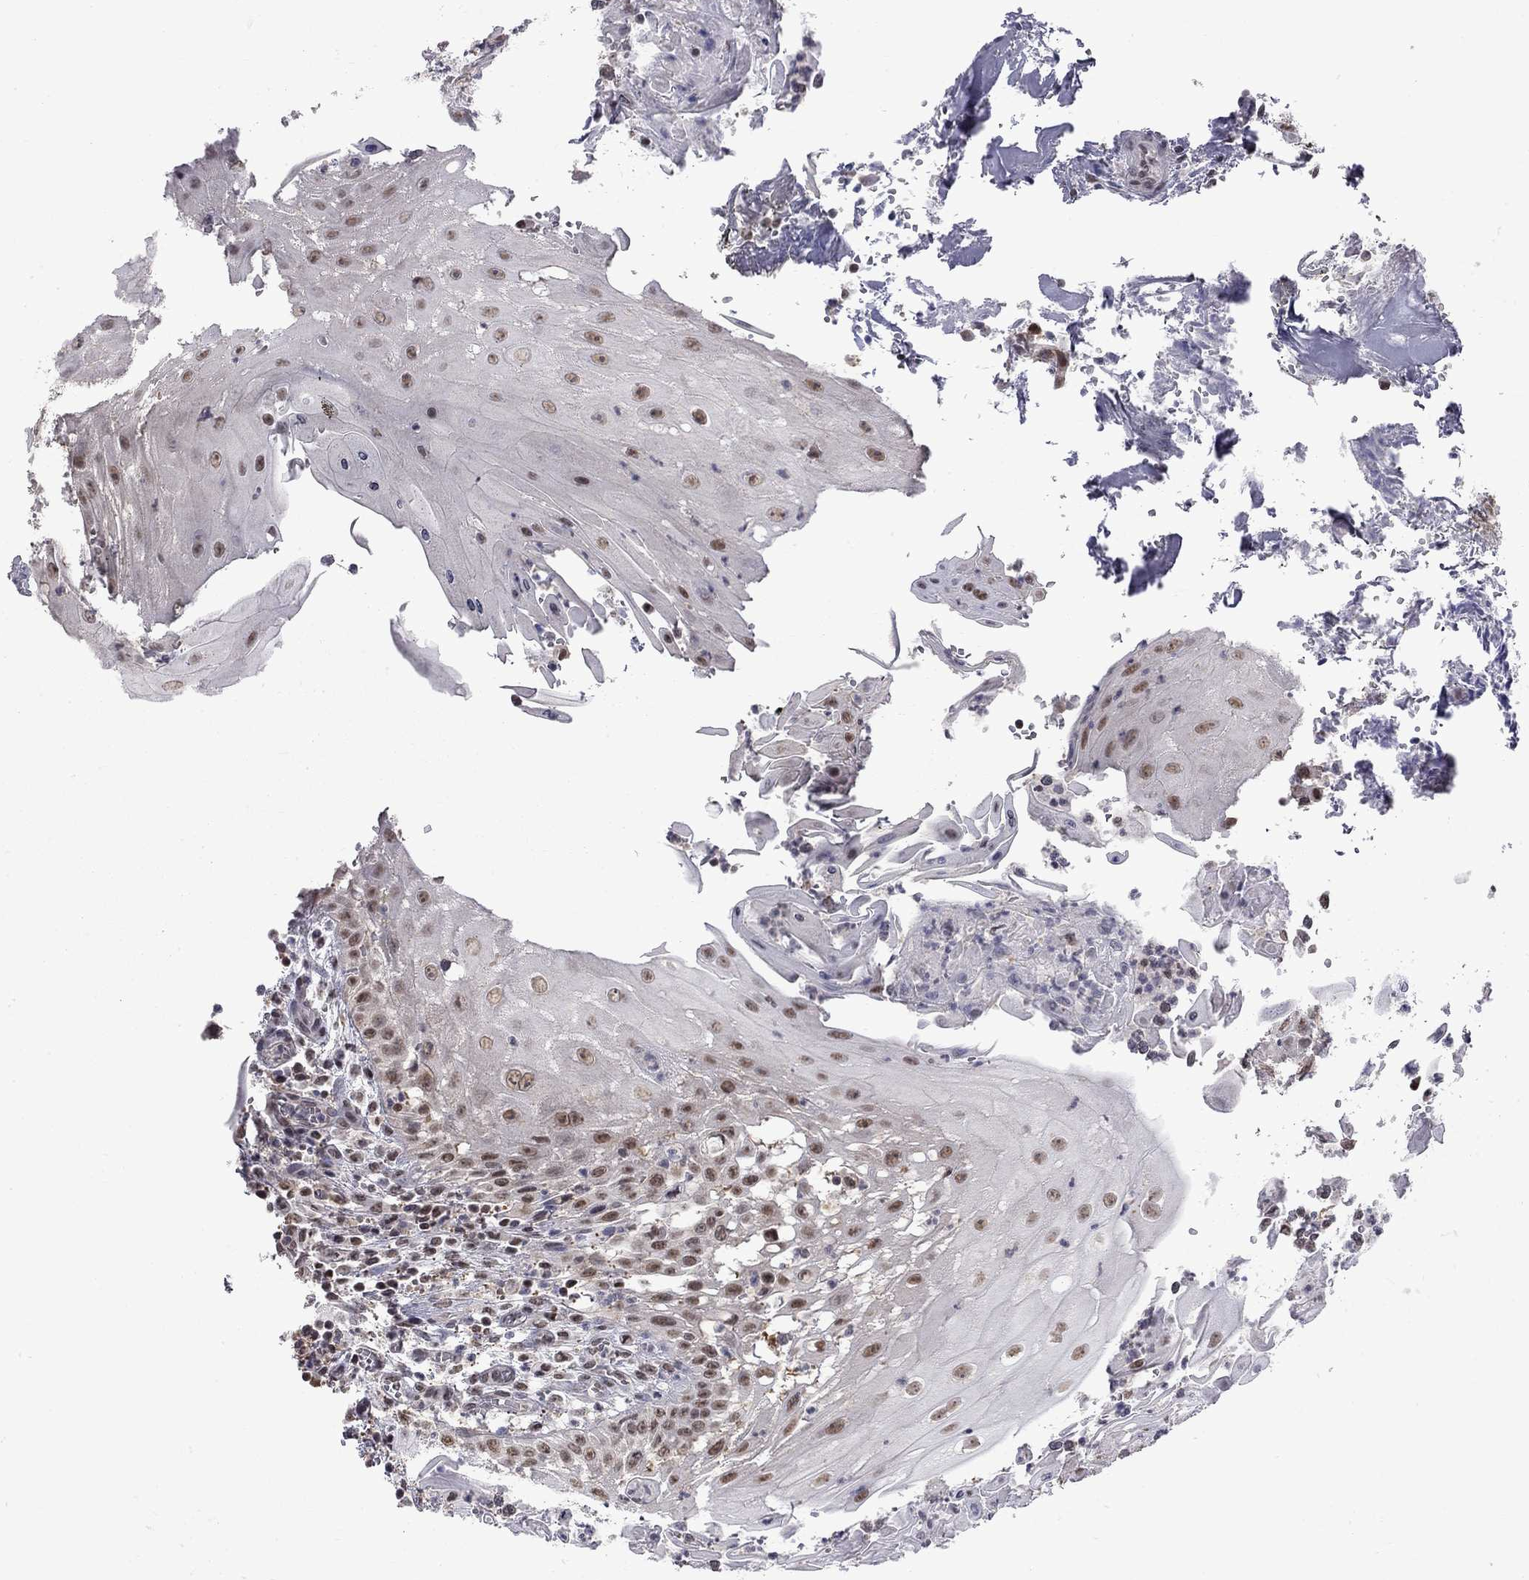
{"staining": {"intensity": "moderate", "quantity": ">75%", "location": "nuclear"}, "tissue": "head and neck cancer", "cell_type": "Tumor cells", "image_type": "cancer", "snomed": [{"axis": "morphology", "description": "Squamous cell carcinoma, NOS"}, {"axis": "topography", "description": "Oral tissue"}, {"axis": "topography", "description": "Head-Neck"}], "caption": "This photomicrograph shows immunohistochemistry staining of human head and neck cancer (squamous cell carcinoma), with medium moderate nuclear positivity in about >75% of tumor cells.", "gene": "RFWD3", "patient": {"sex": "male", "age": 58}}